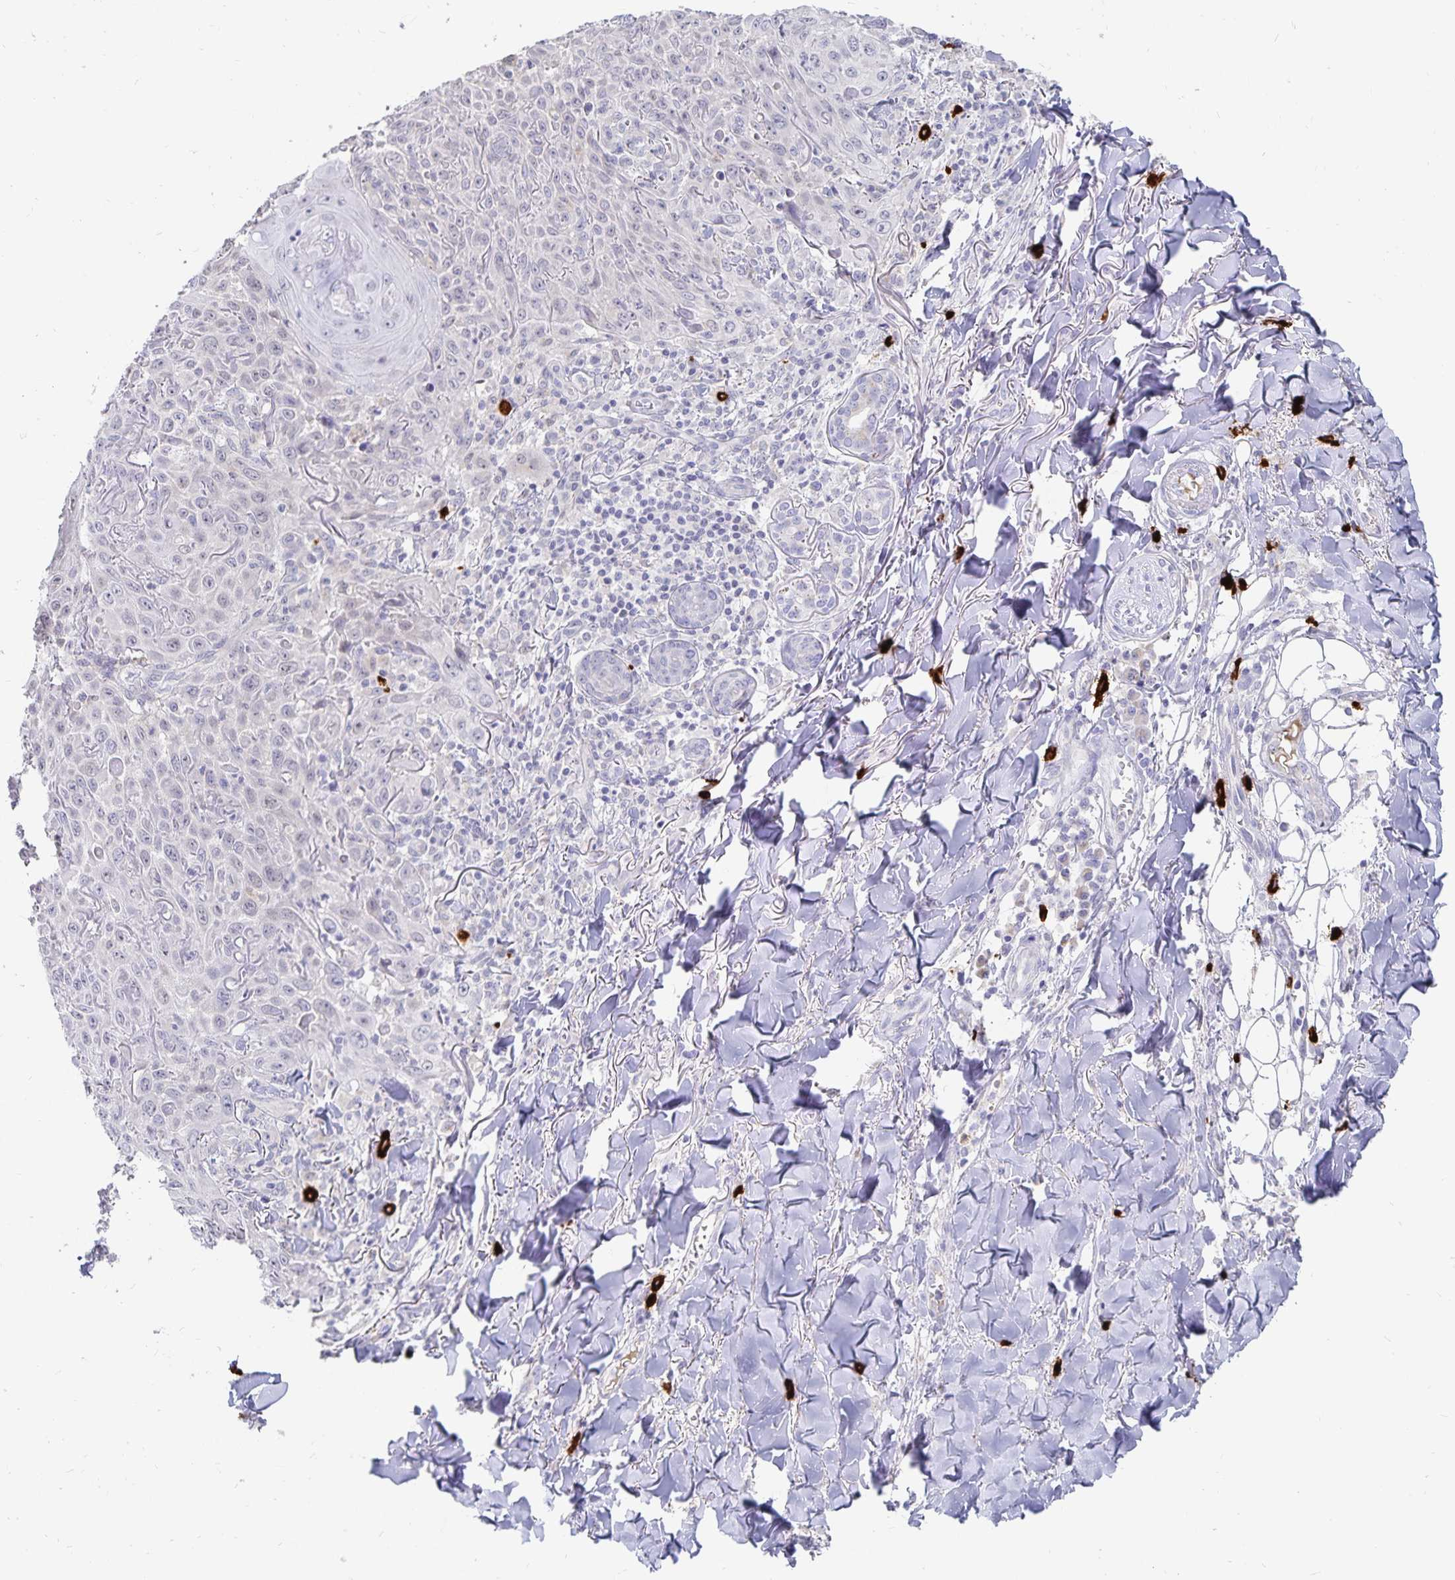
{"staining": {"intensity": "negative", "quantity": "none", "location": "none"}, "tissue": "skin cancer", "cell_type": "Tumor cells", "image_type": "cancer", "snomed": [{"axis": "morphology", "description": "Squamous cell carcinoma, NOS"}, {"axis": "topography", "description": "Skin"}], "caption": "Skin cancer (squamous cell carcinoma) was stained to show a protein in brown. There is no significant staining in tumor cells. (DAB (3,3'-diaminobenzidine) immunohistochemistry visualized using brightfield microscopy, high magnification).", "gene": "PKHD1", "patient": {"sex": "male", "age": 75}}